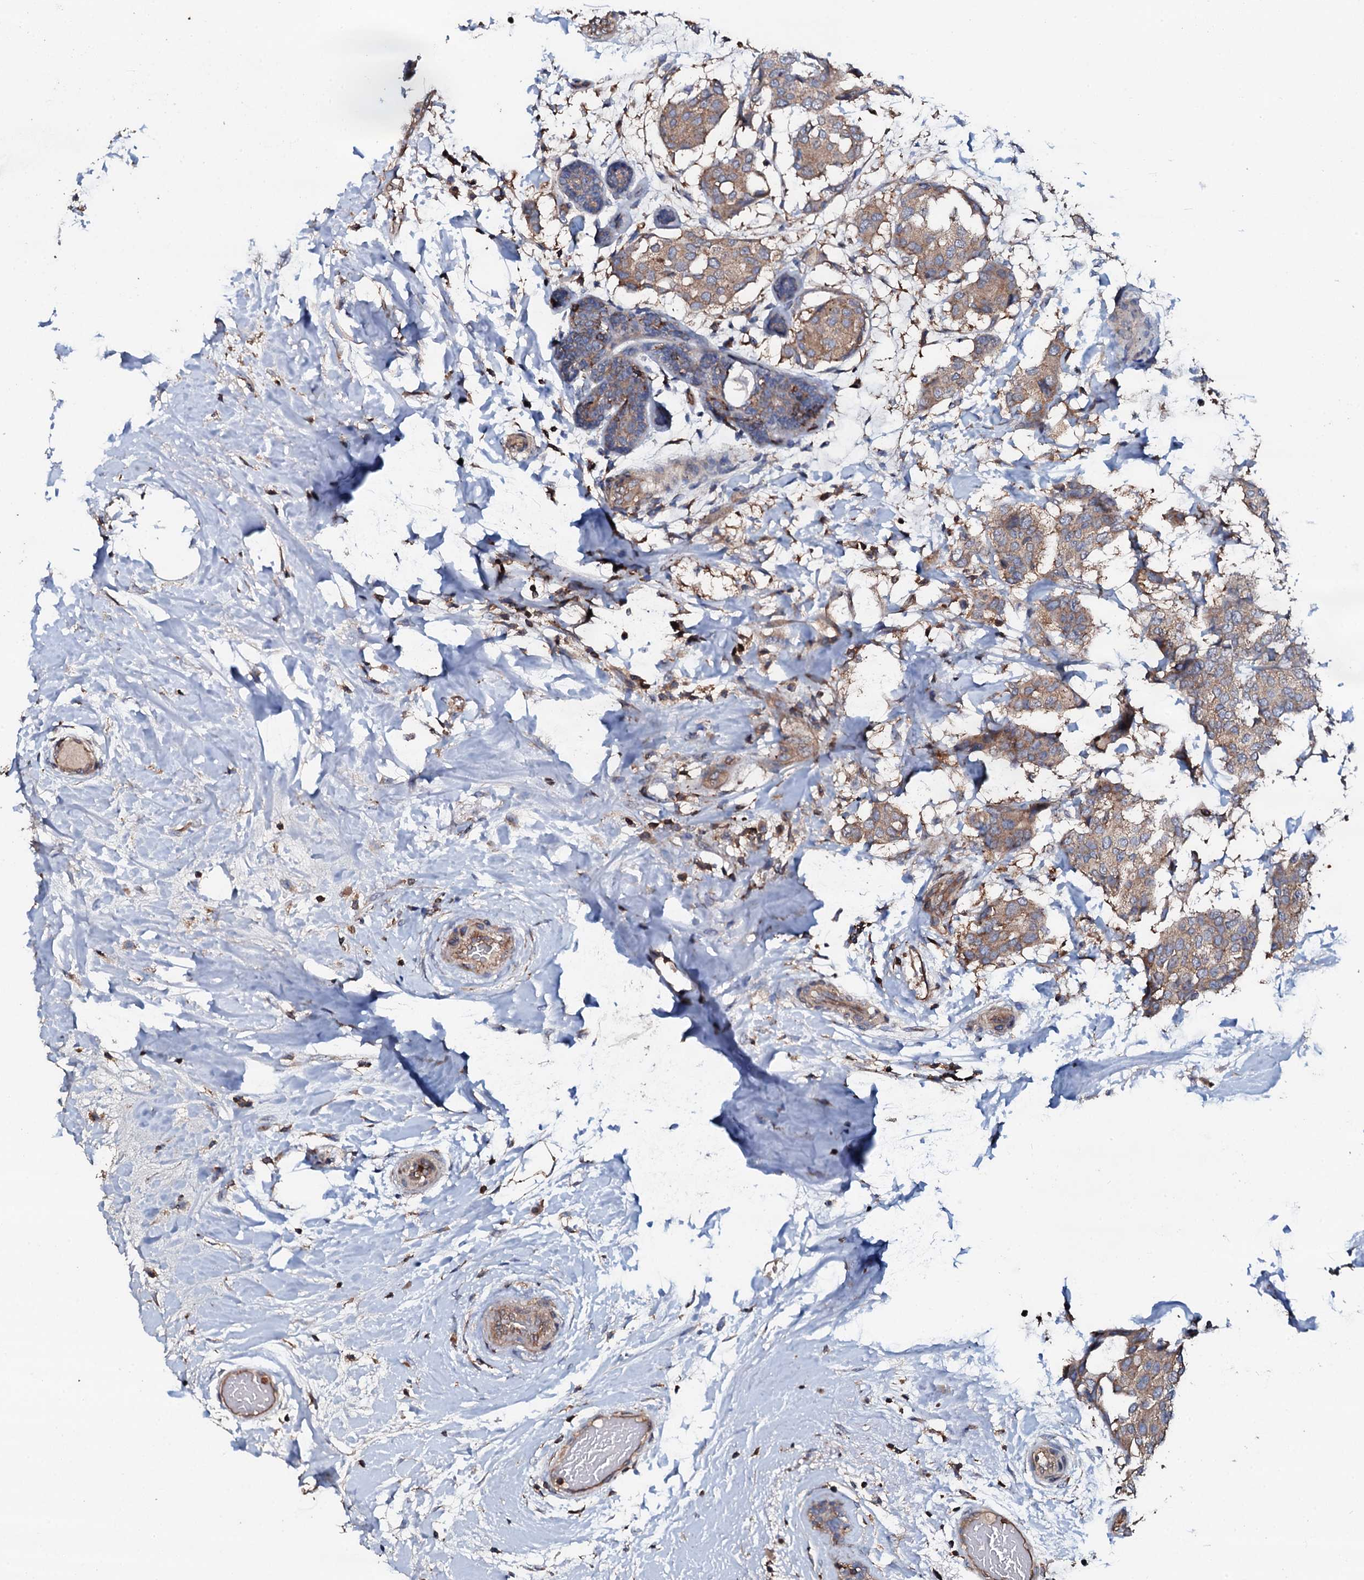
{"staining": {"intensity": "moderate", "quantity": ">75%", "location": "cytoplasmic/membranous"}, "tissue": "breast cancer", "cell_type": "Tumor cells", "image_type": "cancer", "snomed": [{"axis": "morphology", "description": "Duct carcinoma"}, {"axis": "topography", "description": "Breast"}], "caption": "Breast cancer stained with DAB (3,3'-diaminobenzidine) IHC displays medium levels of moderate cytoplasmic/membranous expression in approximately >75% of tumor cells.", "gene": "GRK2", "patient": {"sex": "female", "age": 75}}